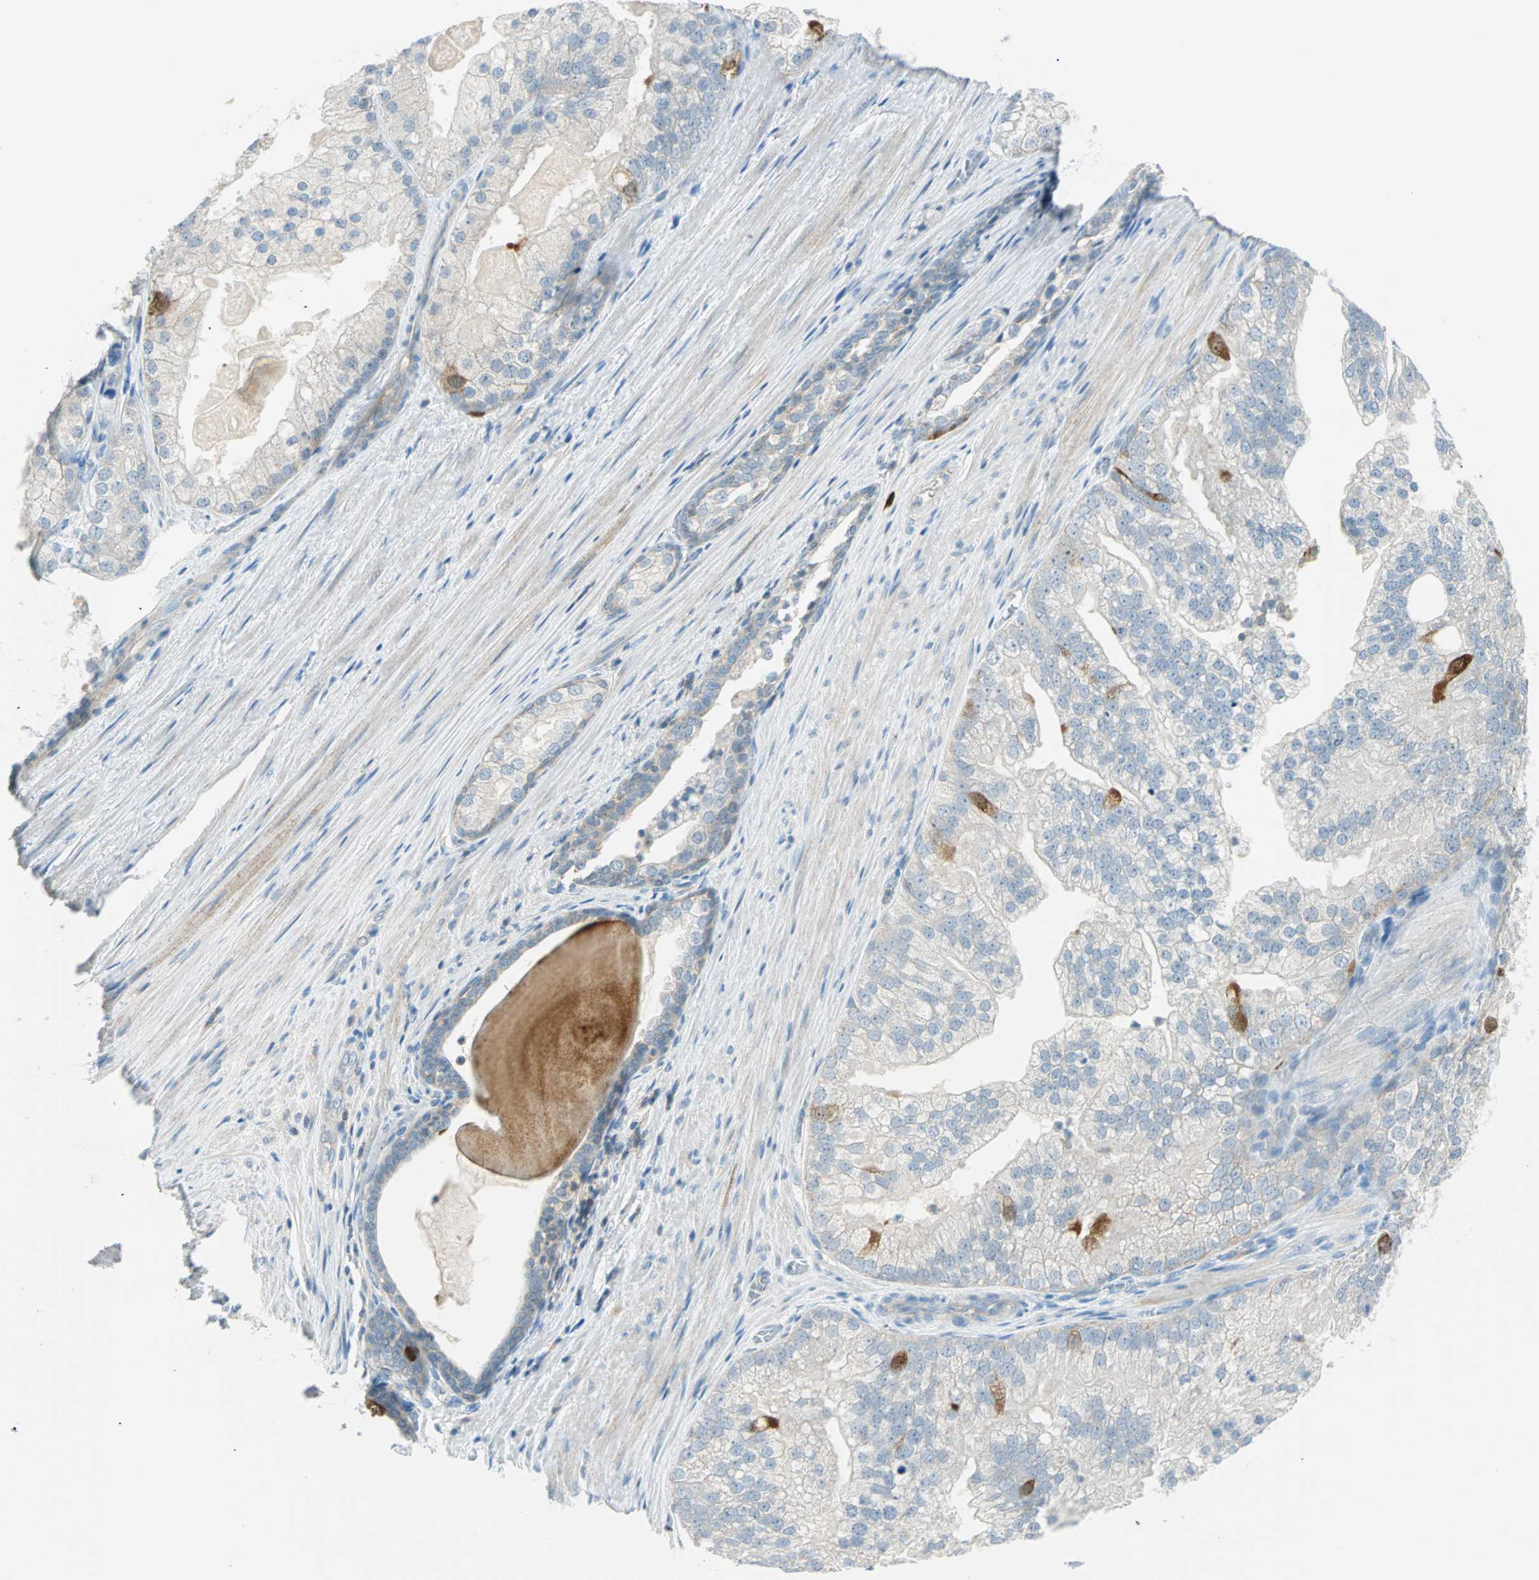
{"staining": {"intensity": "moderate", "quantity": "<25%", "location": "cytoplasmic/membranous"}, "tissue": "prostate cancer", "cell_type": "Tumor cells", "image_type": "cancer", "snomed": [{"axis": "morphology", "description": "Adenocarcinoma, Low grade"}, {"axis": "topography", "description": "Prostate"}], "caption": "Immunohistochemical staining of prostate cancer shows moderate cytoplasmic/membranous protein expression in approximately <25% of tumor cells.", "gene": "PTTG1", "patient": {"sex": "male", "age": 69}}